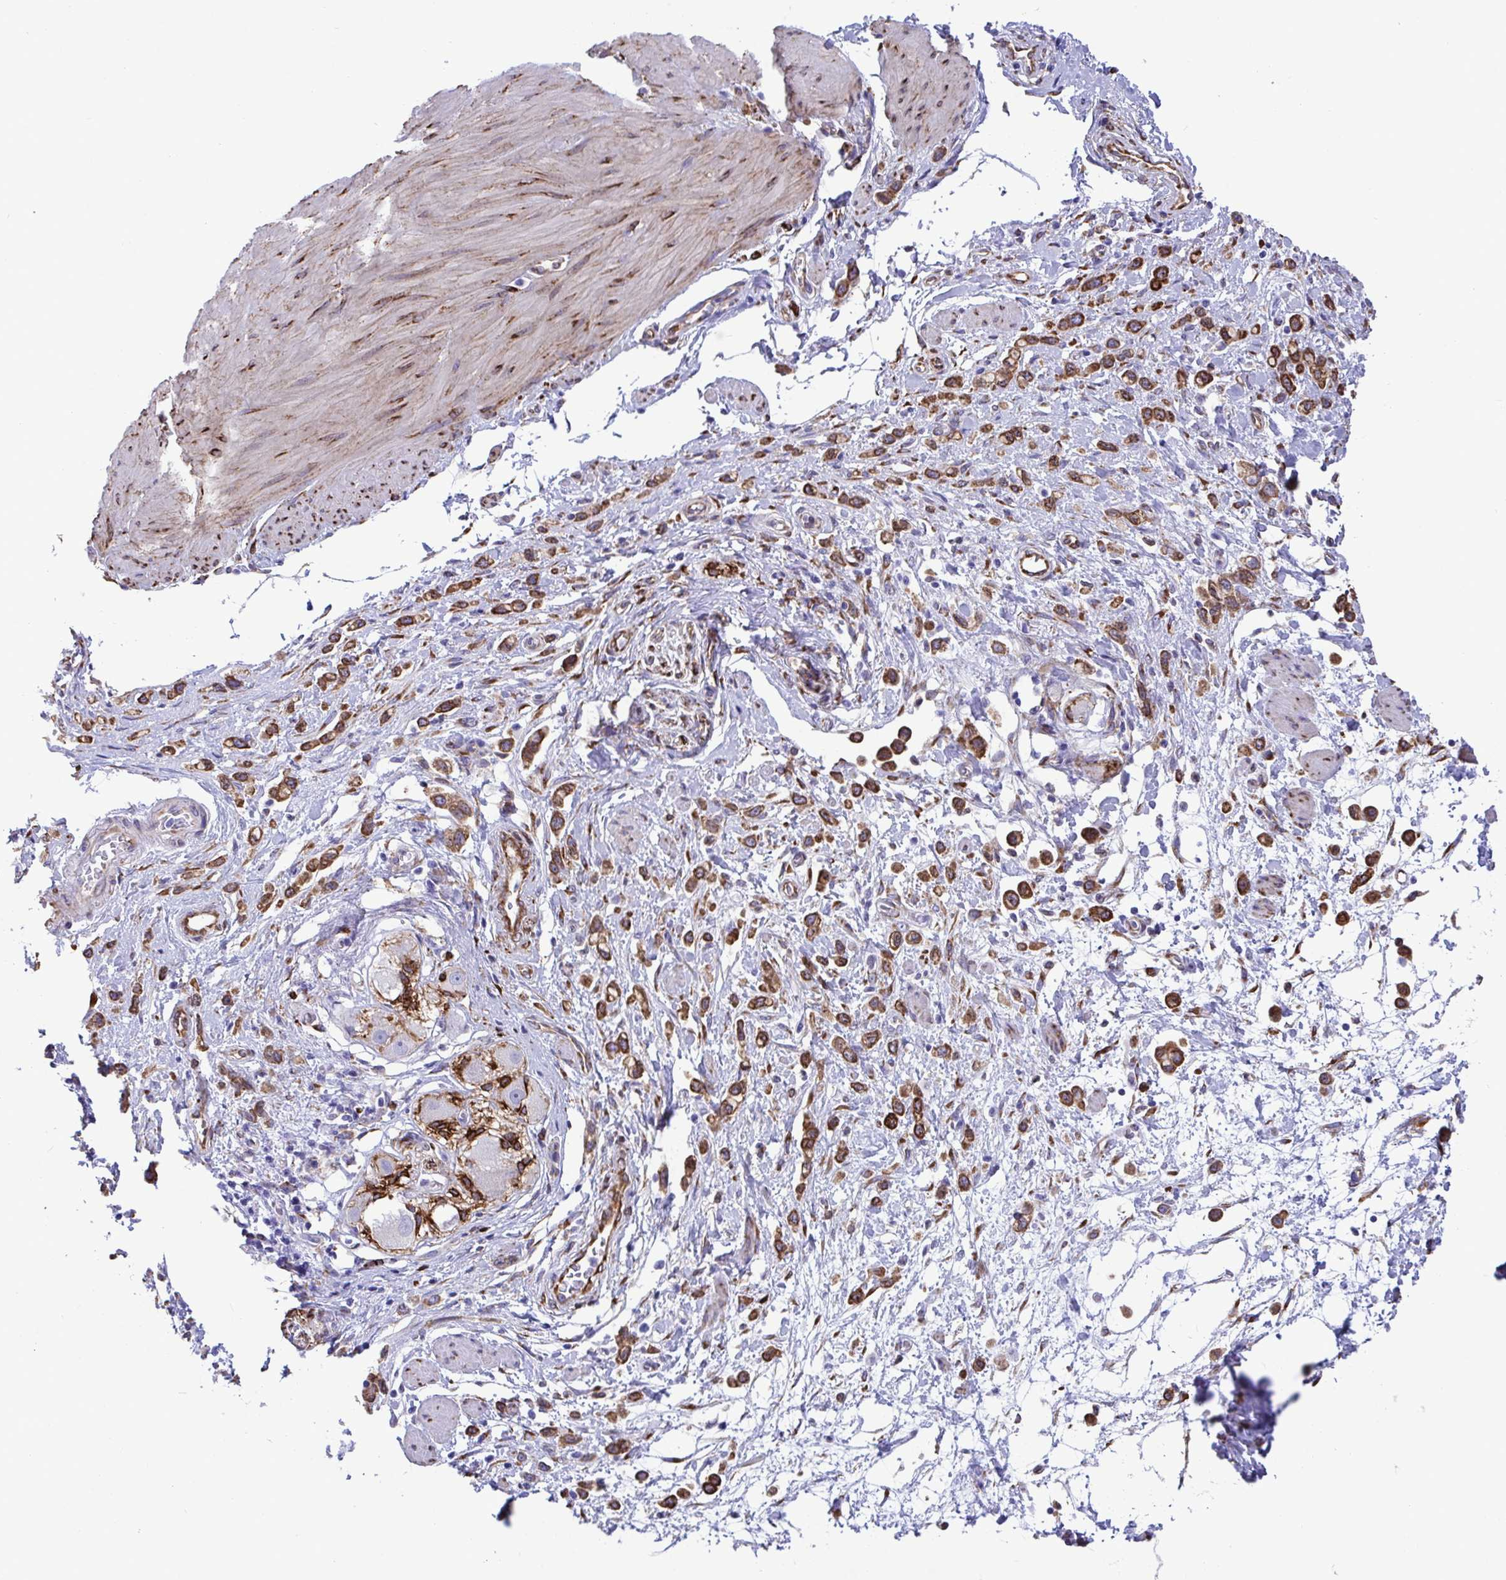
{"staining": {"intensity": "strong", "quantity": ">75%", "location": "cytoplasmic/membranous"}, "tissue": "stomach cancer", "cell_type": "Tumor cells", "image_type": "cancer", "snomed": [{"axis": "morphology", "description": "Adenocarcinoma, NOS"}, {"axis": "topography", "description": "Stomach"}], "caption": "Protein expression analysis of adenocarcinoma (stomach) displays strong cytoplasmic/membranous staining in about >75% of tumor cells.", "gene": "ASPH", "patient": {"sex": "female", "age": 65}}